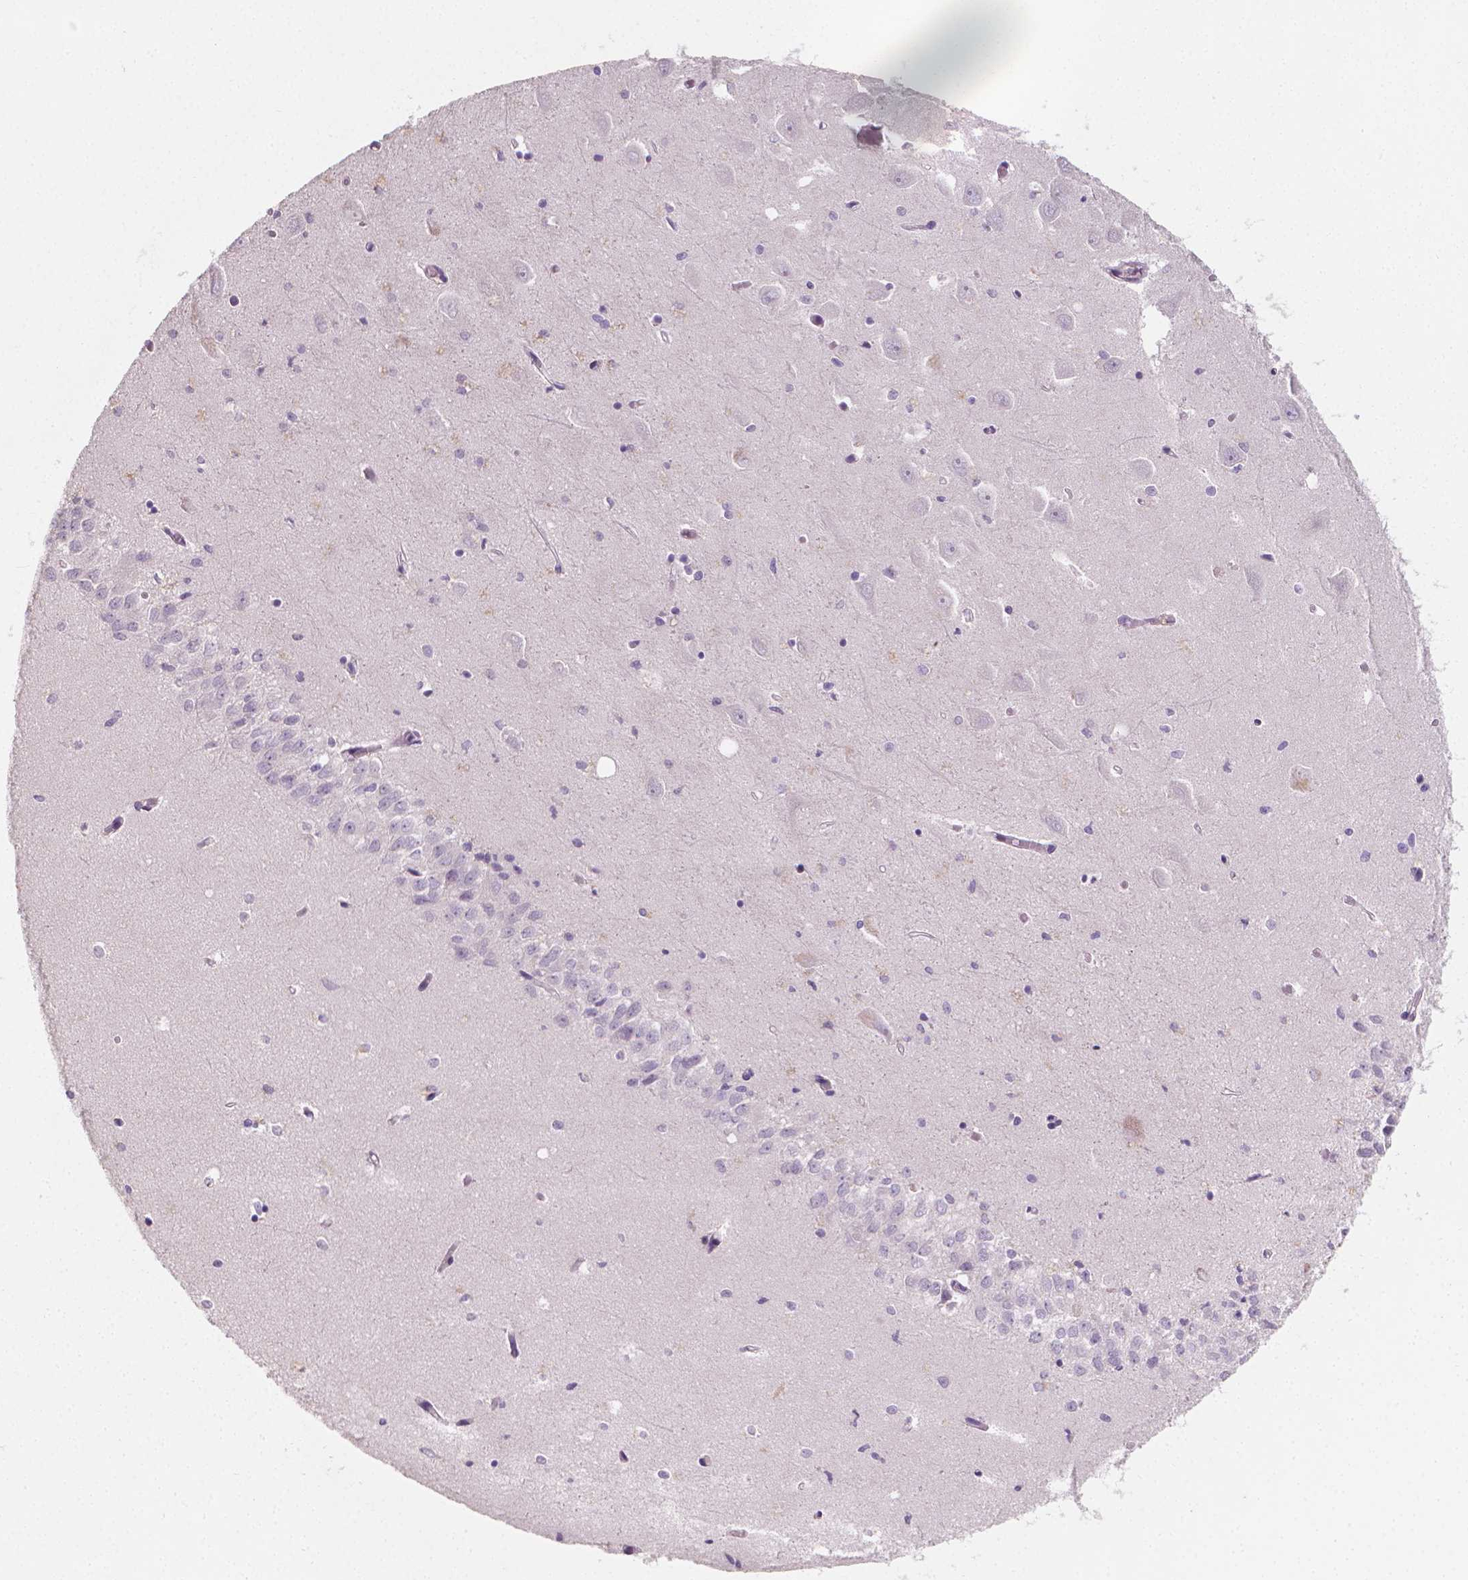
{"staining": {"intensity": "negative", "quantity": "none", "location": "none"}, "tissue": "hippocampus", "cell_type": "Glial cells", "image_type": "normal", "snomed": [{"axis": "morphology", "description": "Normal tissue, NOS"}, {"axis": "topography", "description": "Hippocampus"}], "caption": "High magnification brightfield microscopy of benign hippocampus stained with DAB (3,3'-diaminobenzidine) (brown) and counterstained with hematoxylin (blue): glial cells show no significant expression. (DAB IHC visualized using brightfield microscopy, high magnification).", "gene": "TNFAIP2", "patient": {"sex": "female", "age": 64}}